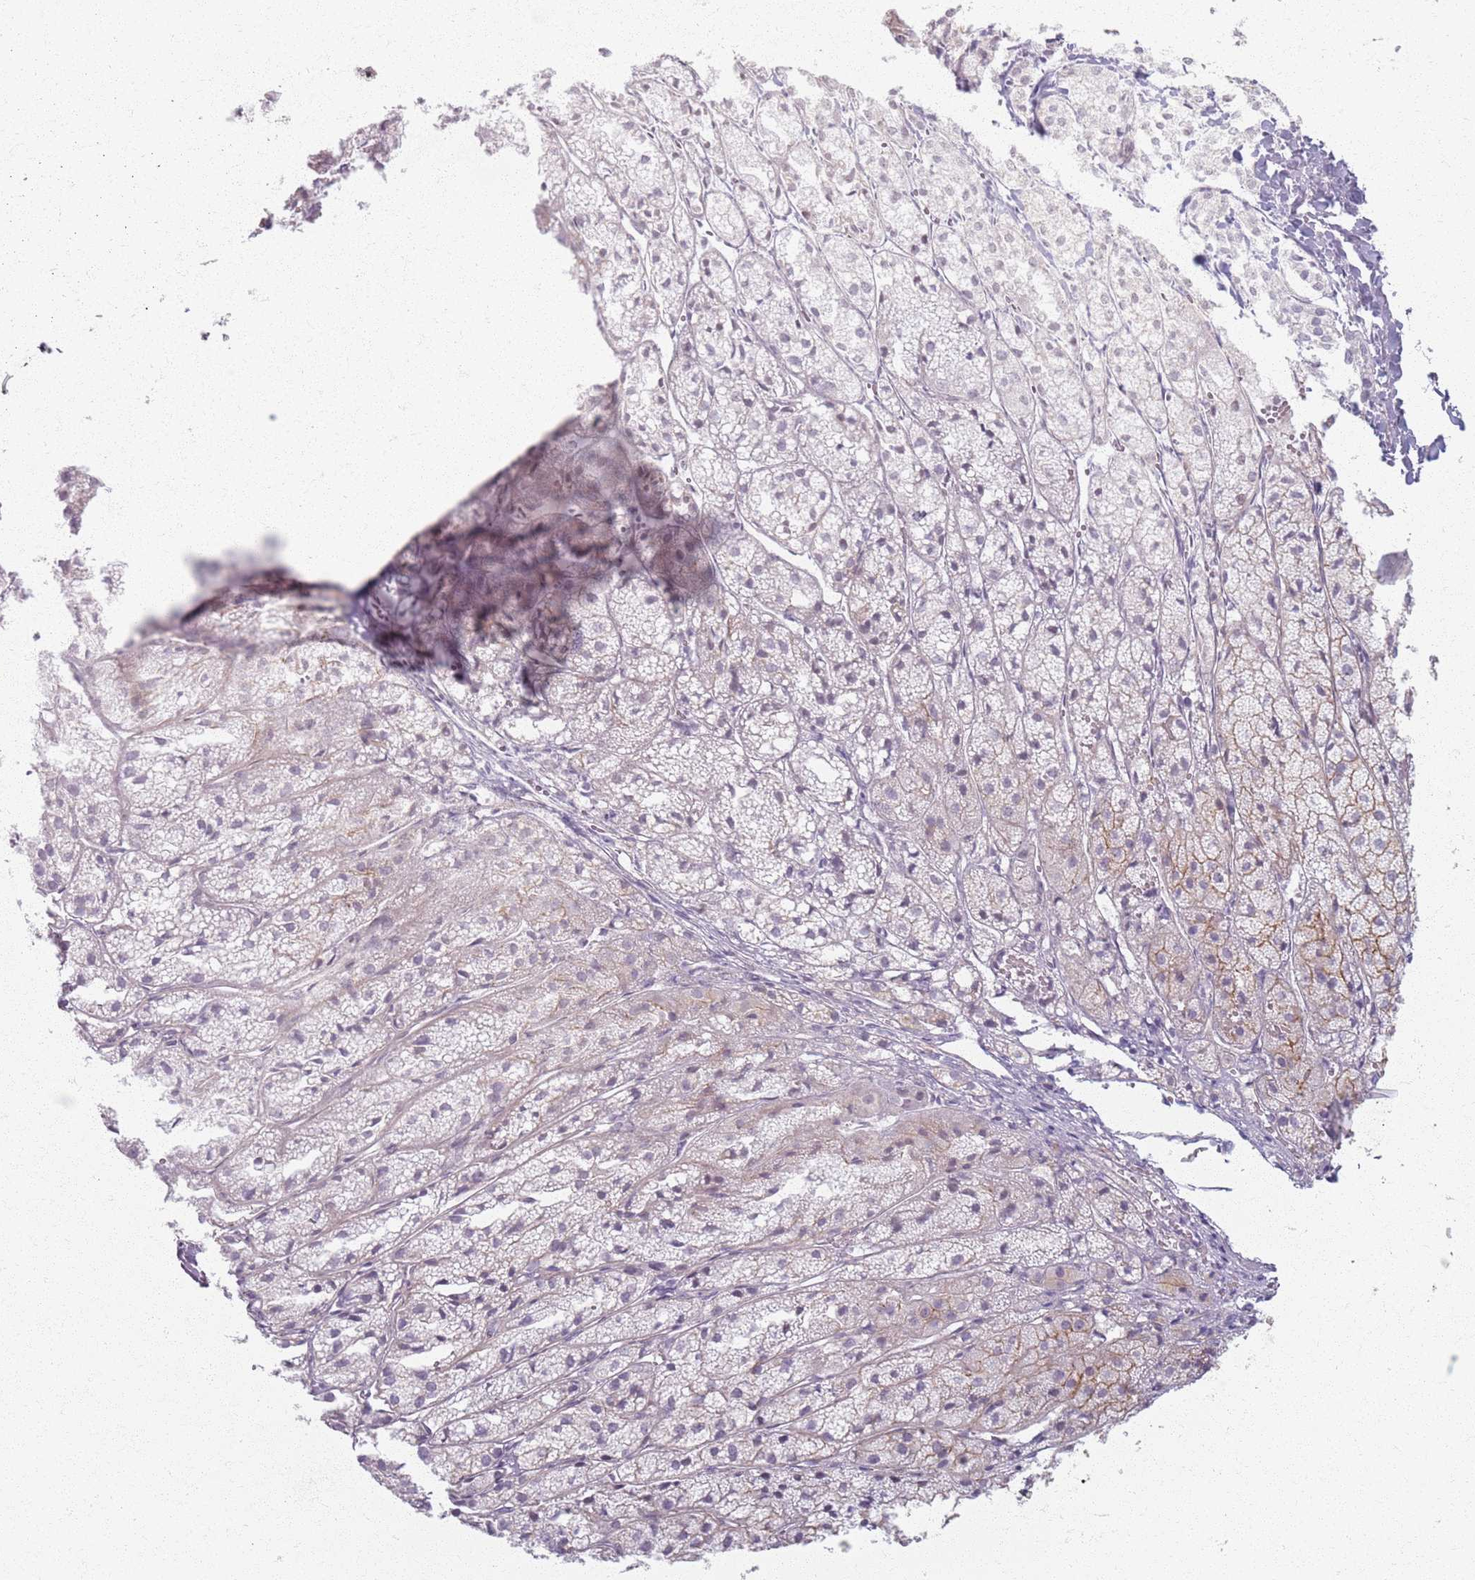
{"staining": {"intensity": "weak", "quantity": "25%-75%", "location": "cytoplasmic/membranous"}, "tissue": "adrenal gland", "cell_type": "Glandular cells", "image_type": "normal", "snomed": [{"axis": "morphology", "description": "Normal tissue, NOS"}, {"axis": "topography", "description": "Adrenal gland"}], "caption": "Immunohistochemical staining of unremarkable adrenal gland demonstrates 25%-75% levels of weak cytoplasmic/membranous protein expression in about 25%-75% of glandular cells.", "gene": "KCNA5", "patient": {"sex": "female", "age": 44}}